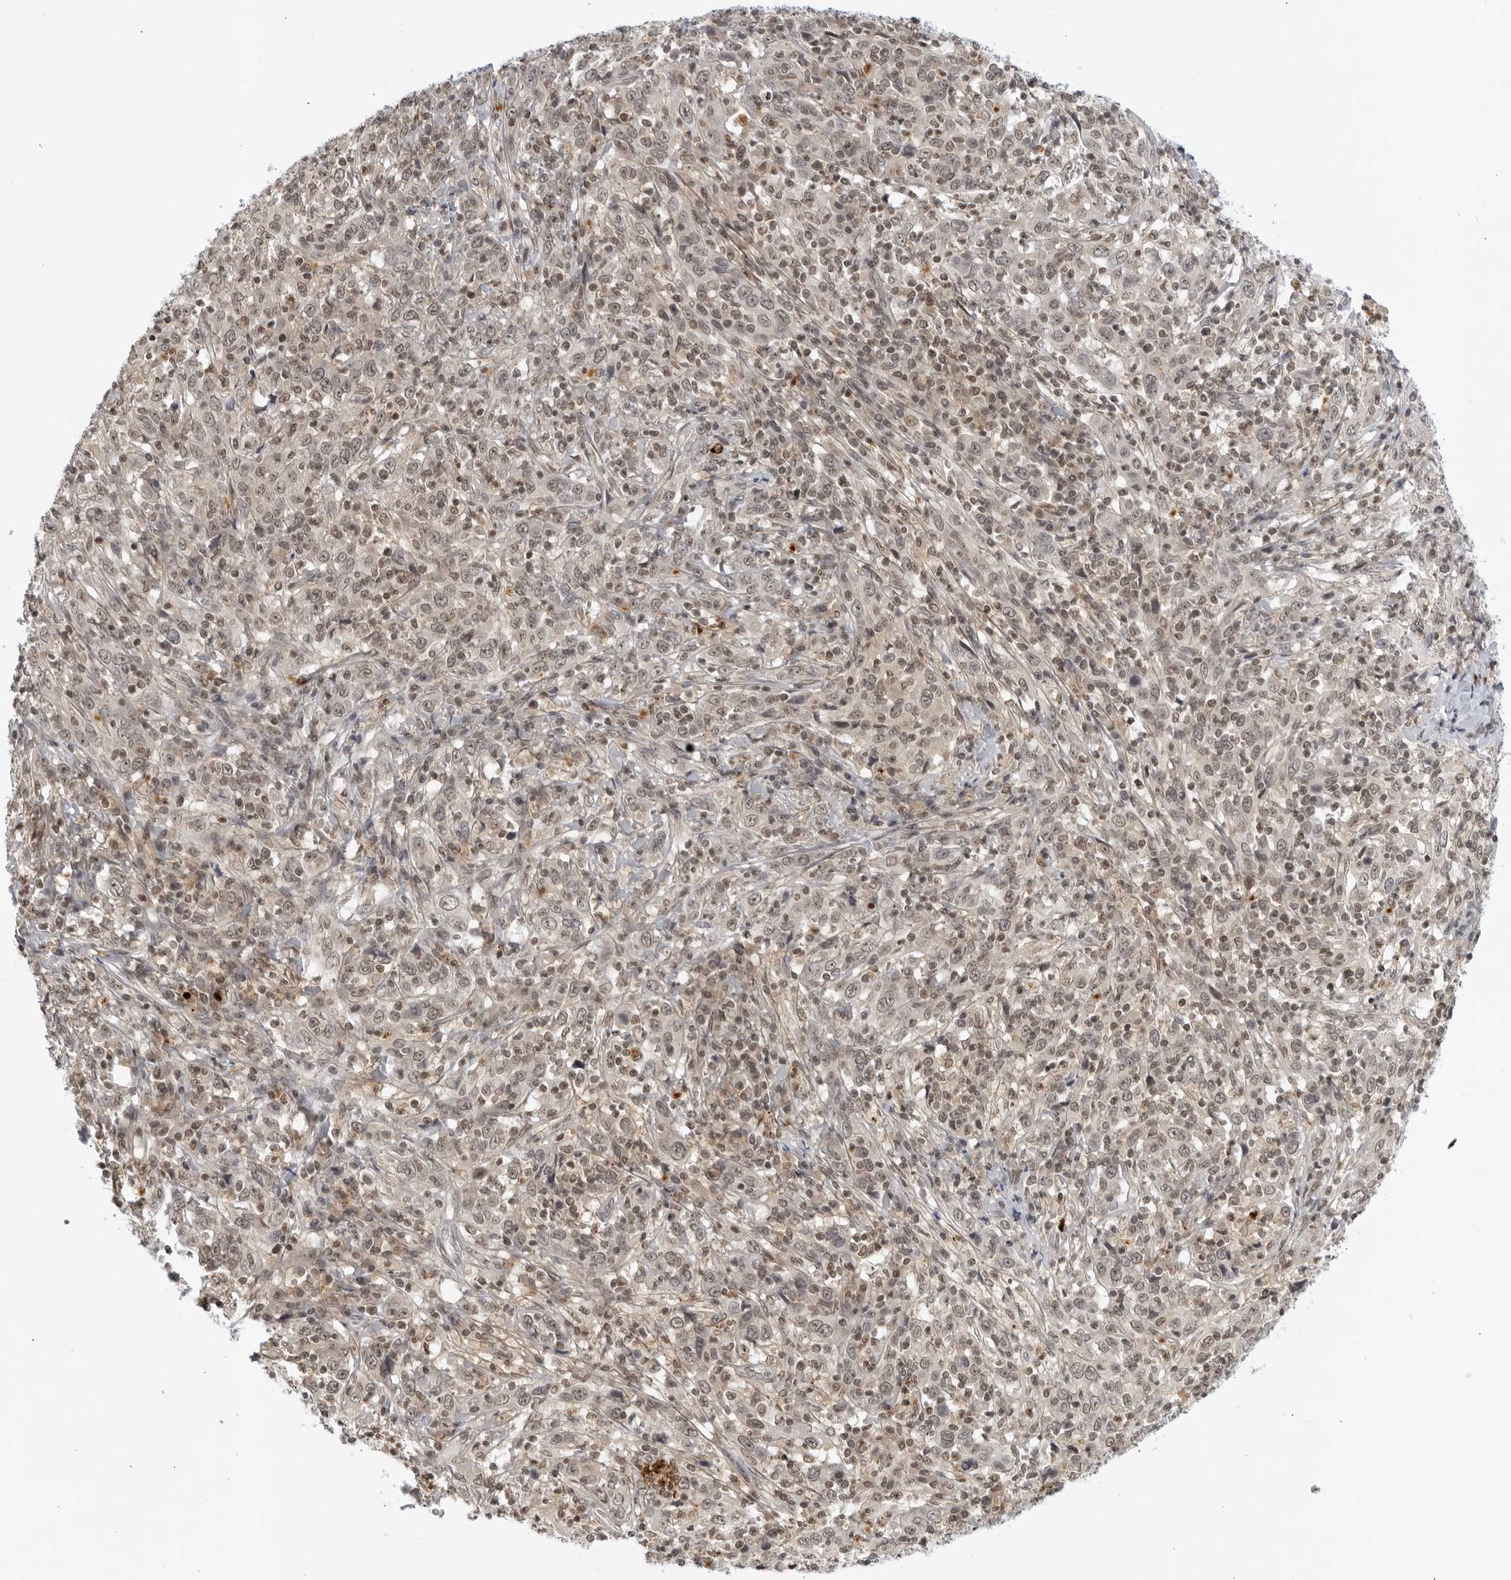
{"staining": {"intensity": "weak", "quantity": ">75%", "location": "nuclear"}, "tissue": "cervical cancer", "cell_type": "Tumor cells", "image_type": "cancer", "snomed": [{"axis": "morphology", "description": "Squamous cell carcinoma, NOS"}, {"axis": "topography", "description": "Cervix"}], "caption": "Immunohistochemistry image of neoplastic tissue: human squamous cell carcinoma (cervical) stained using immunohistochemistry displays low levels of weak protein expression localized specifically in the nuclear of tumor cells, appearing as a nuclear brown color.", "gene": "CC2D1B", "patient": {"sex": "female", "age": 46}}